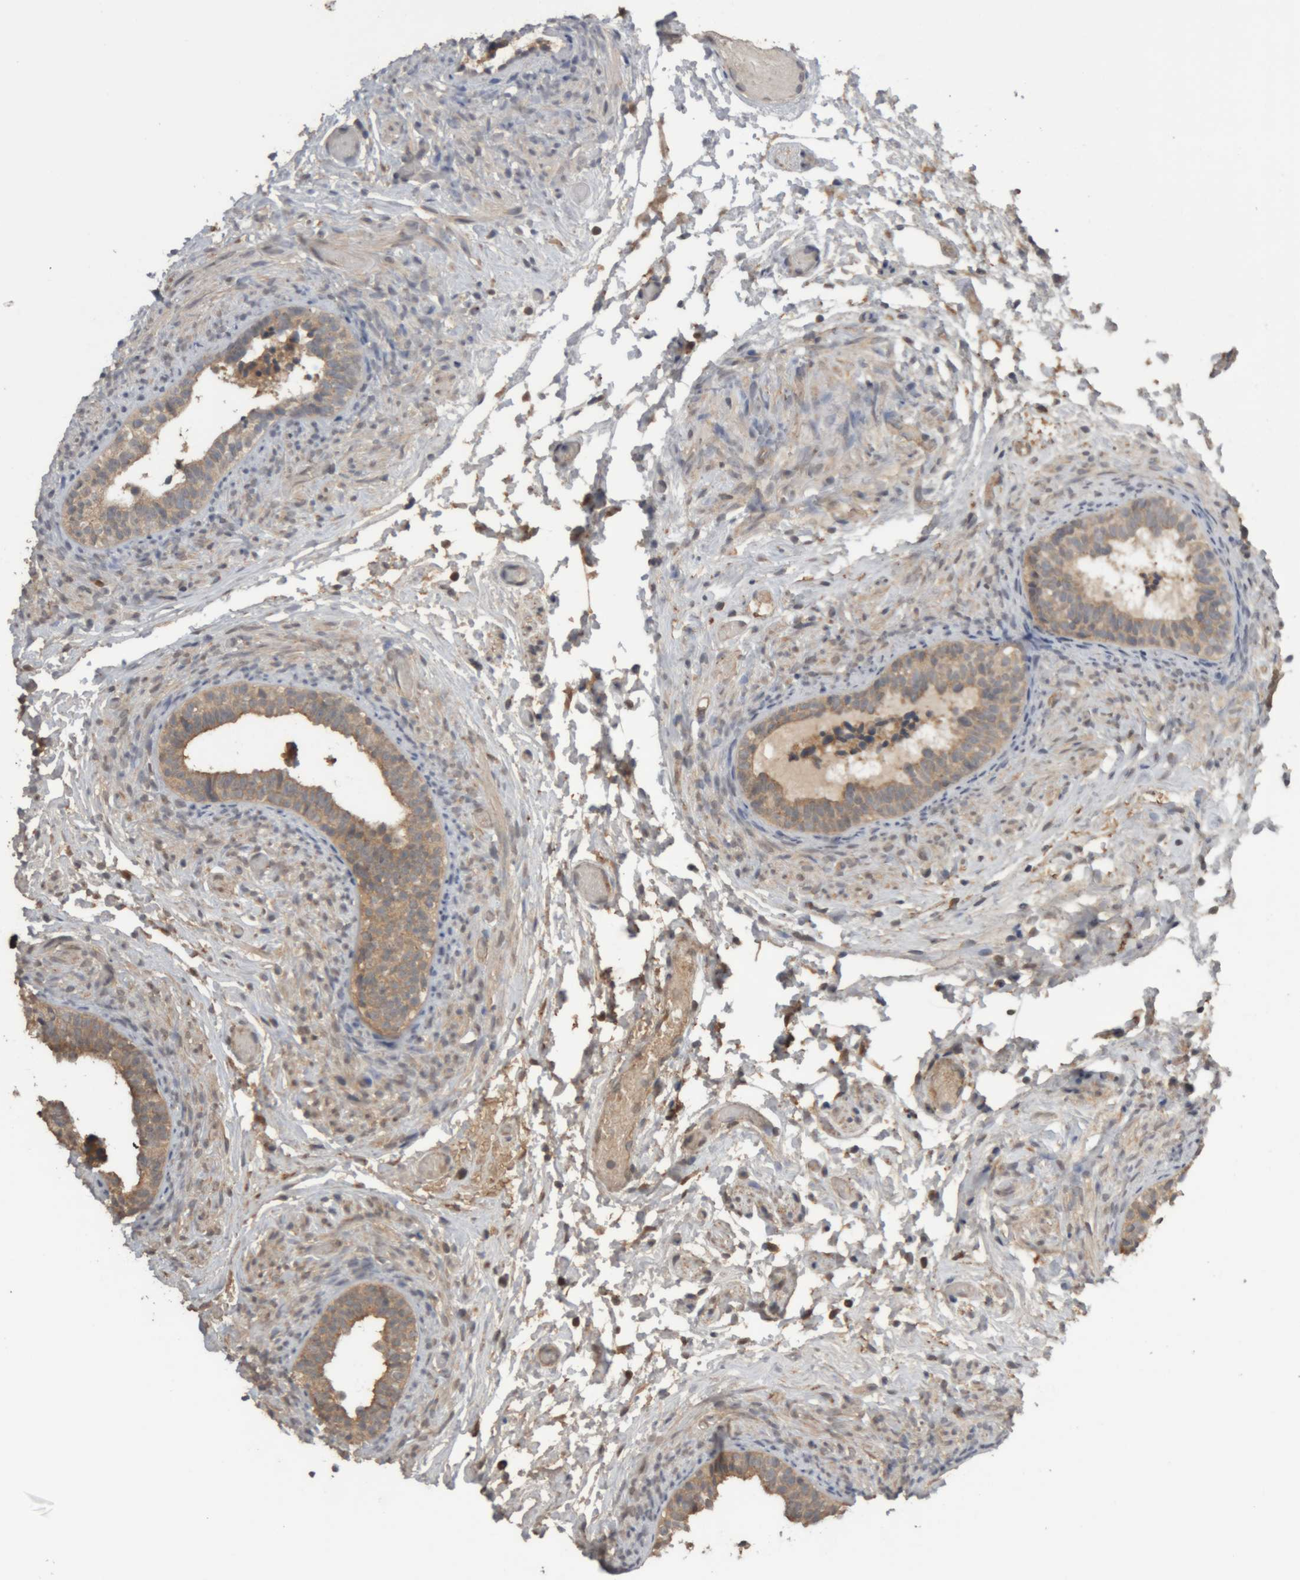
{"staining": {"intensity": "strong", "quantity": ">75%", "location": "cytoplasmic/membranous"}, "tissue": "epididymis", "cell_type": "Glandular cells", "image_type": "normal", "snomed": [{"axis": "morphology", "description": "Normal tissue, NOS"}, {"axis": "topography", "description": "Epididymis"}], "caption": "Protein expression analysis of unremarkable human epididymis reveals strong cytoplasmic/membranous positivity in approximately >75% of glandular cells.", "gene": "TMED7", "patient": {"sex": "male", "age": 5}}